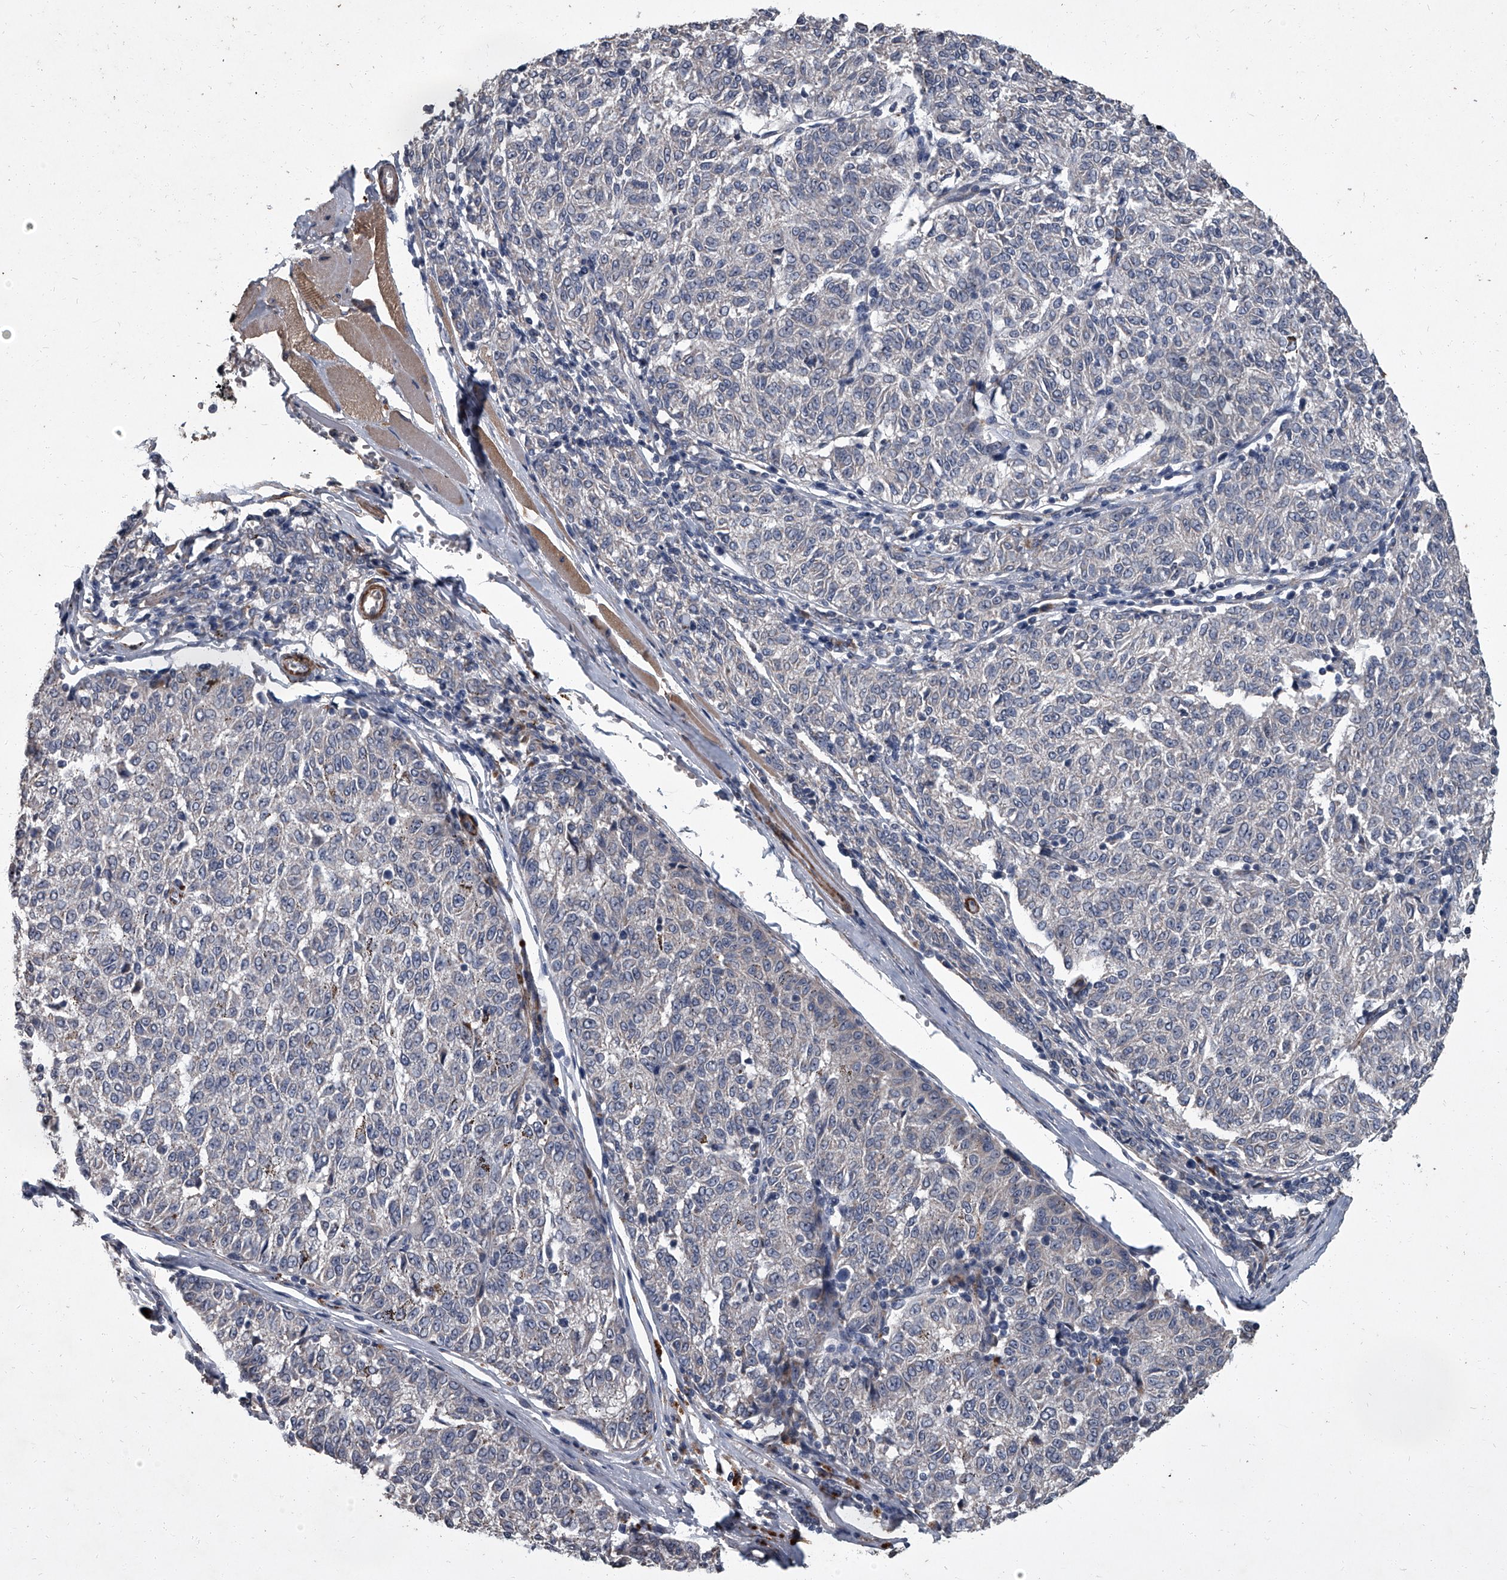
{"staining": {"intensity": "negative", "quantity": "none", "location": "none"}, "tissue": "melanoma", "cell_type": "Tumor cells", "image_type": "cancer", "snomed": [{"axis": "morphology", "description": "Malignant melanoma, NOS"}, {"axis": "topography", "description": "Skin"}], "caption": "High power microscopy histopathology image of an immunohistochemistry micrograph of malignant melanoma, revealing no significant staining in tumor cells. The staining is performed using DAB brown chromogen with nuclei counter-stained in using hematoxylin.", "gene": "SIRT4", "patient": {"sex": "female", "age": 72}}